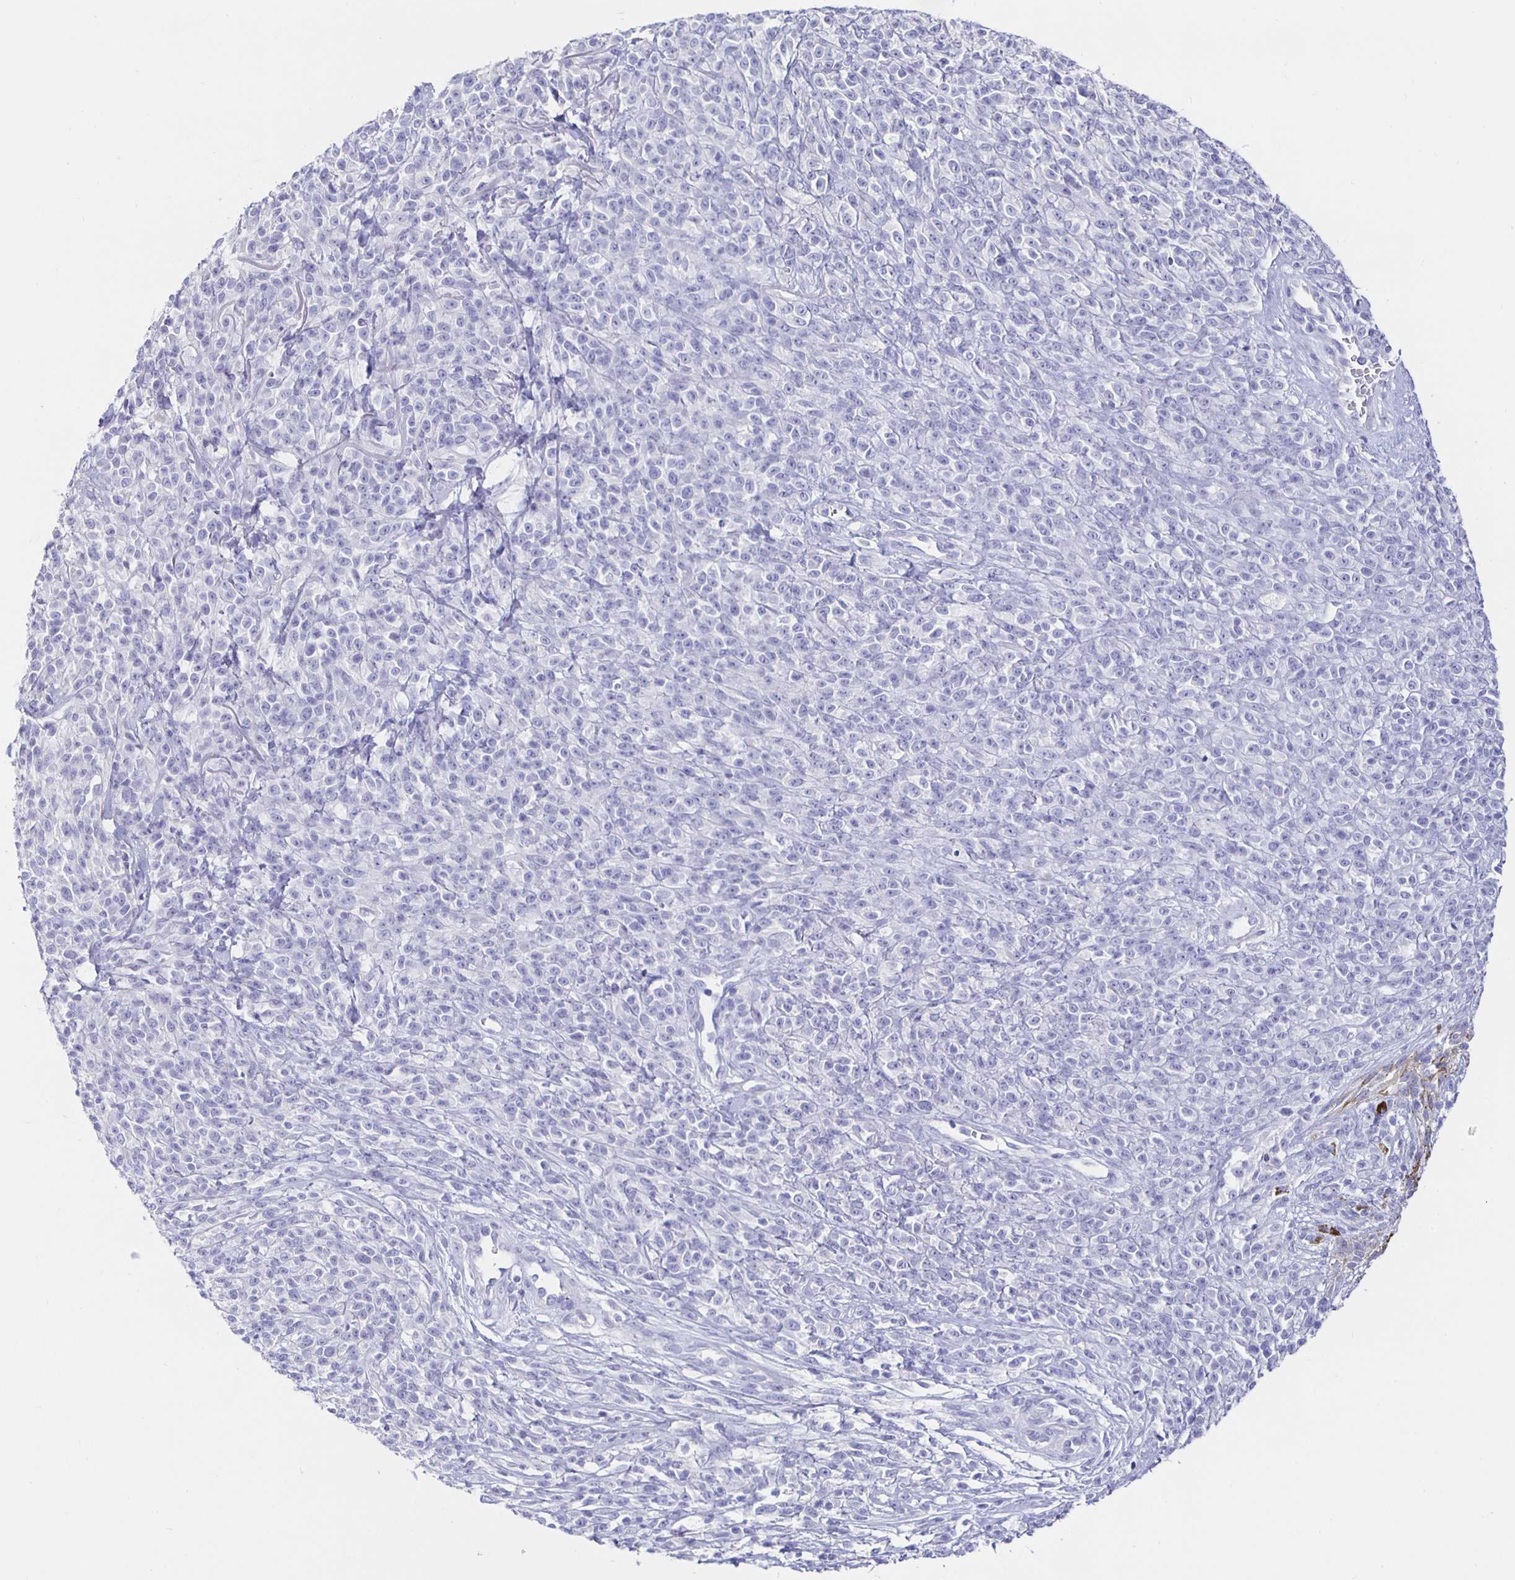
{"staining": {"intensity": "negative", "quantity": "none", "location": "none"}, "tissue": "melanoma", "cell_type": "Tumor cells", "image_type": "cancer", "snomed": [{"axis": "morphology", "description": "Malignant melanoma, NOS"}, {"axis": "topography", "description": "Skin"}, {"axis": "topography", "description": "Skin of trunk"}], "caption": "A high-resolution histopathology image shows immunohistochemistry (IHC) staining of melanoma, which reveals no significant expression in tumor cells.", "gene": "HSPA4L", "patient": {"sex": "male", "age": 74}}